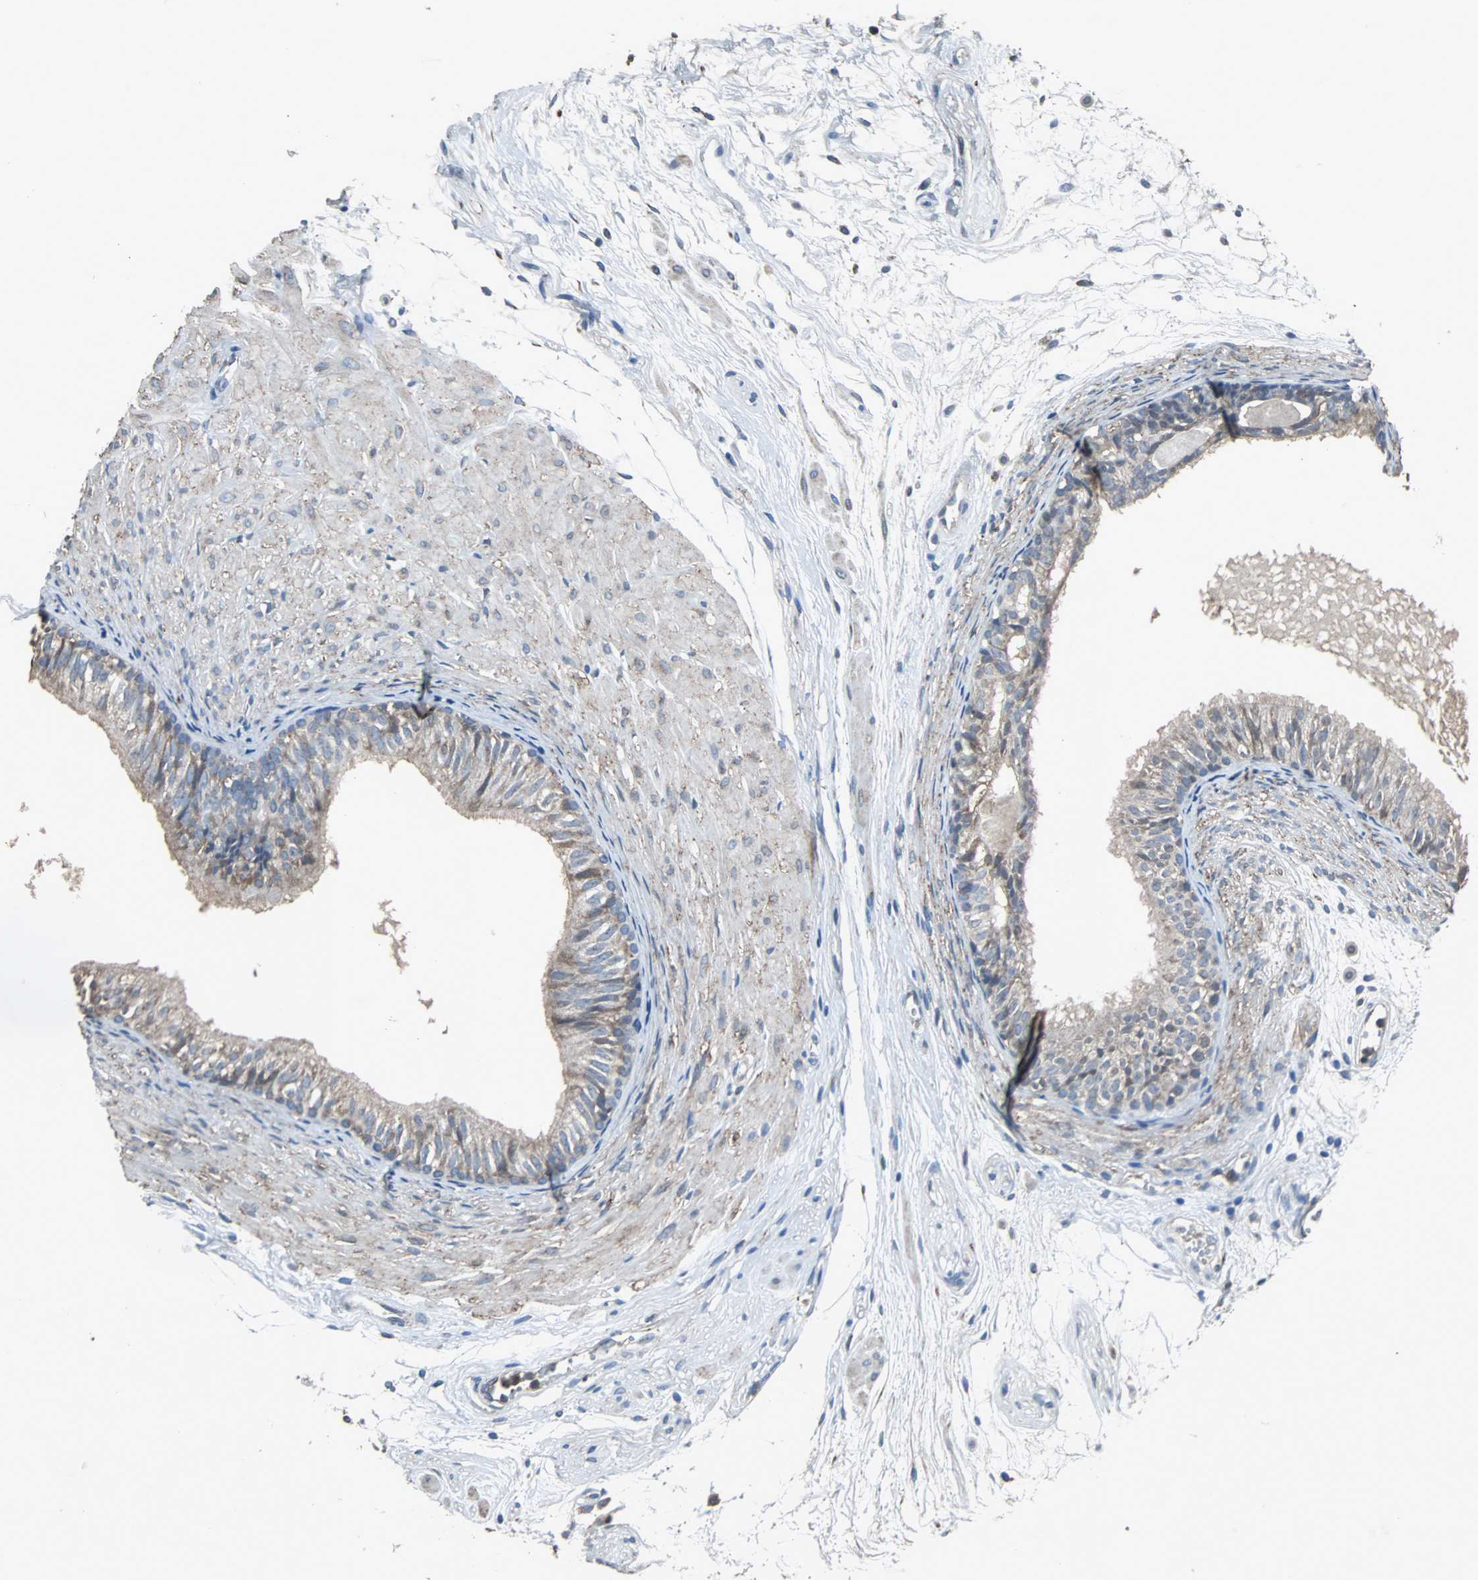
{"staining": {"intensity": "weak", "quantity": "25%-75%", "location": "cytoplasmic/membranous"}, "tissue": "epididymis", "cell_type": "Glandular cells", "image_type": "normal", "snomed": [{"axis": "morphology", "description": "Normal tissue, NOS"}, {"axis": "morphology", "description": "Atrophy, NOS"}, {"axis": "topography", "description": "Testis"}, {"axis": "topography", "description": "Epididymis"}], "caption": "An immunohistochemistry micrograph of benign tissue is shown. Protein staining in brown labels weak cytoplasmic/membranous positivity in epididymis within glandular cells.", "gene": "SOS1", "patient": {"sex": "male", "age": 18}}